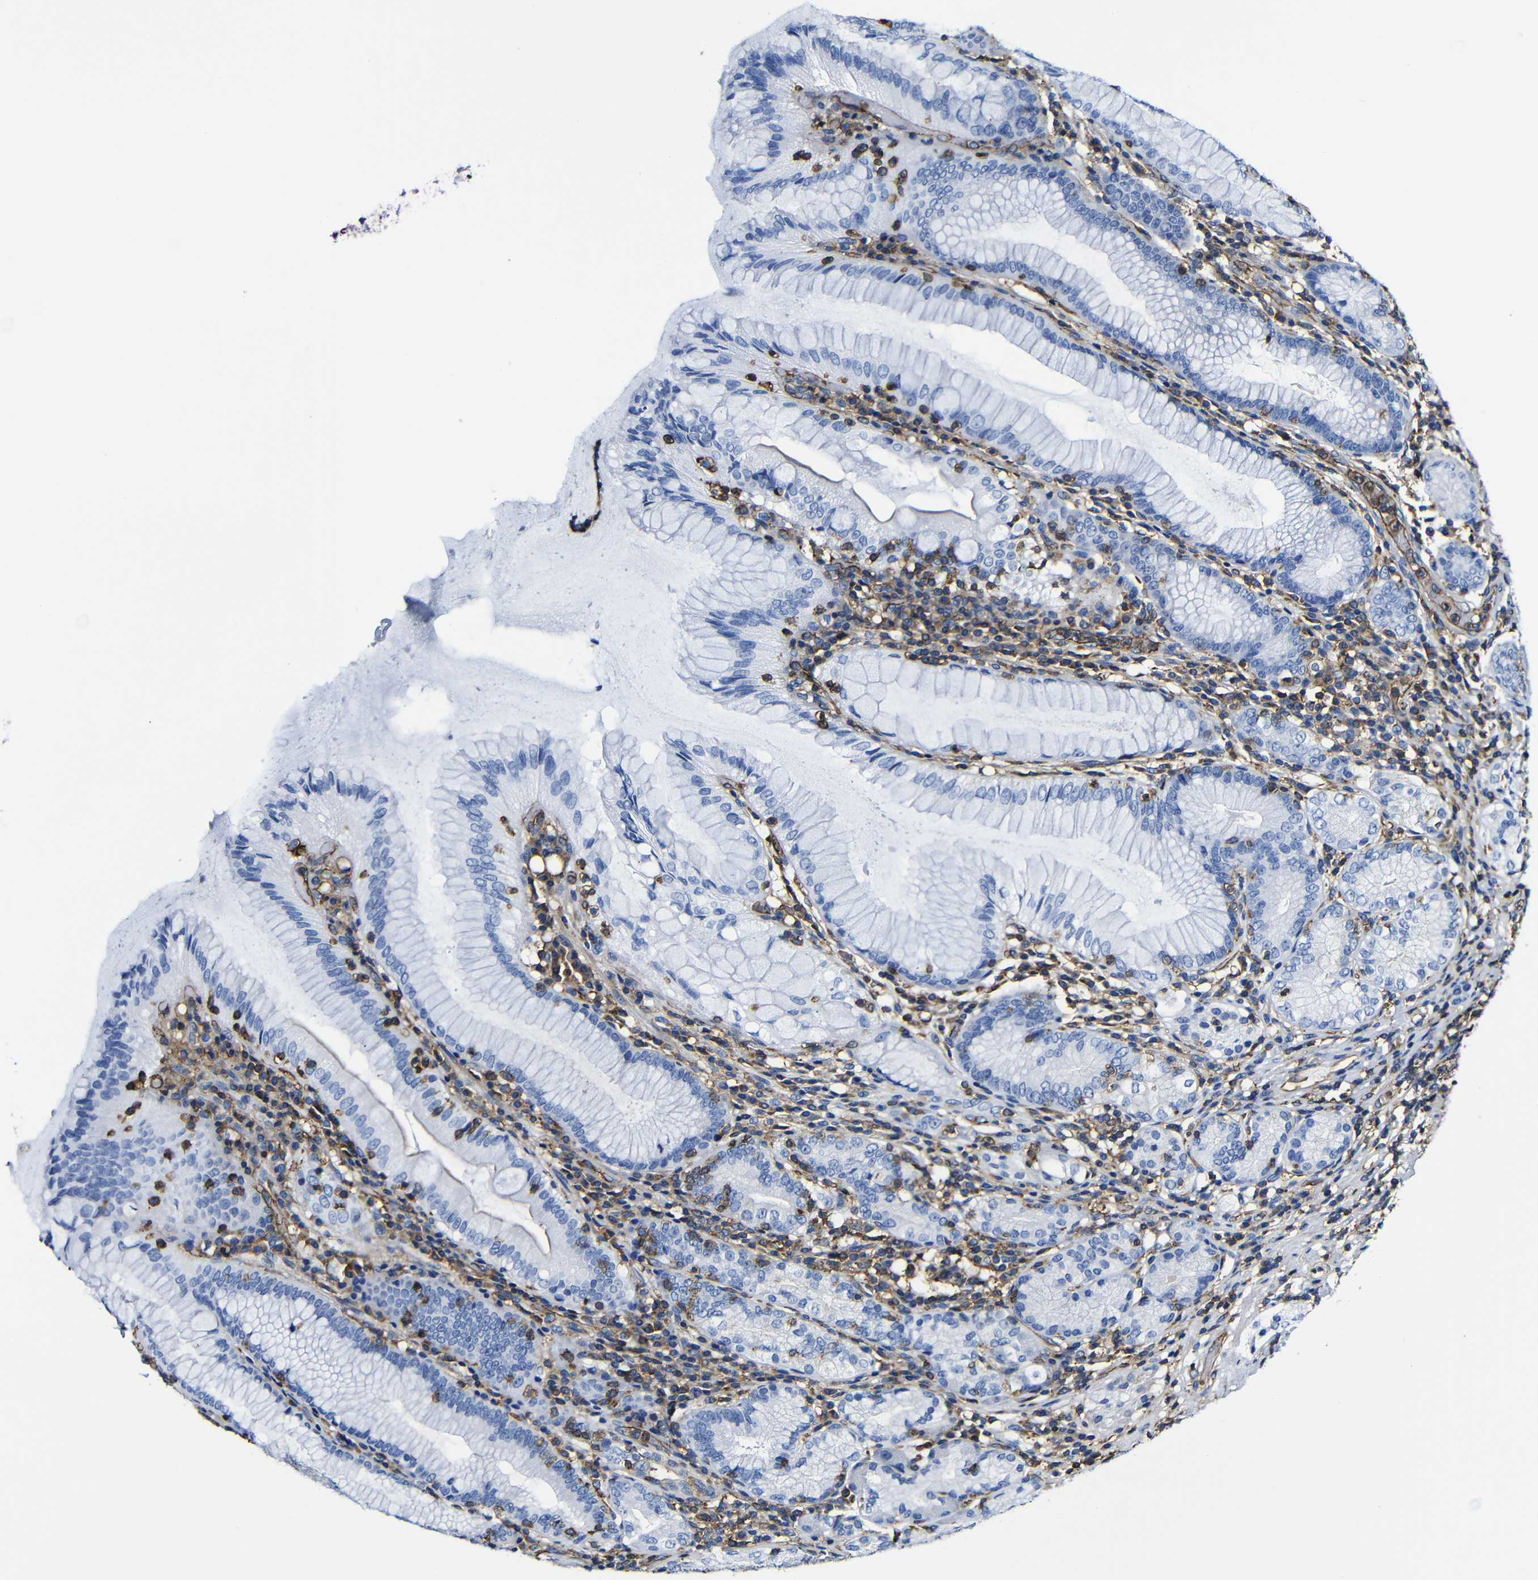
{"staining": {"intensity": "negative", "quantity": "none", "location": "none"}, "tissue": "stomach", "cell_type": "Glandular cells", "image_type": "normal", "snomed": [{"axis": "morphology", "description": "Normal tissue, NOS"}, {"axis": "topography", "description": "Stomach, lower"}], "caption": "High power microscopy micrograph of an immunohistochemistry photomicrograph of benign stomach, revealing no significant positivity in glandular cells. Nuclei are stained in blue.", "gene": "MSN", "patient": {"sex": "female", "age": 76}}